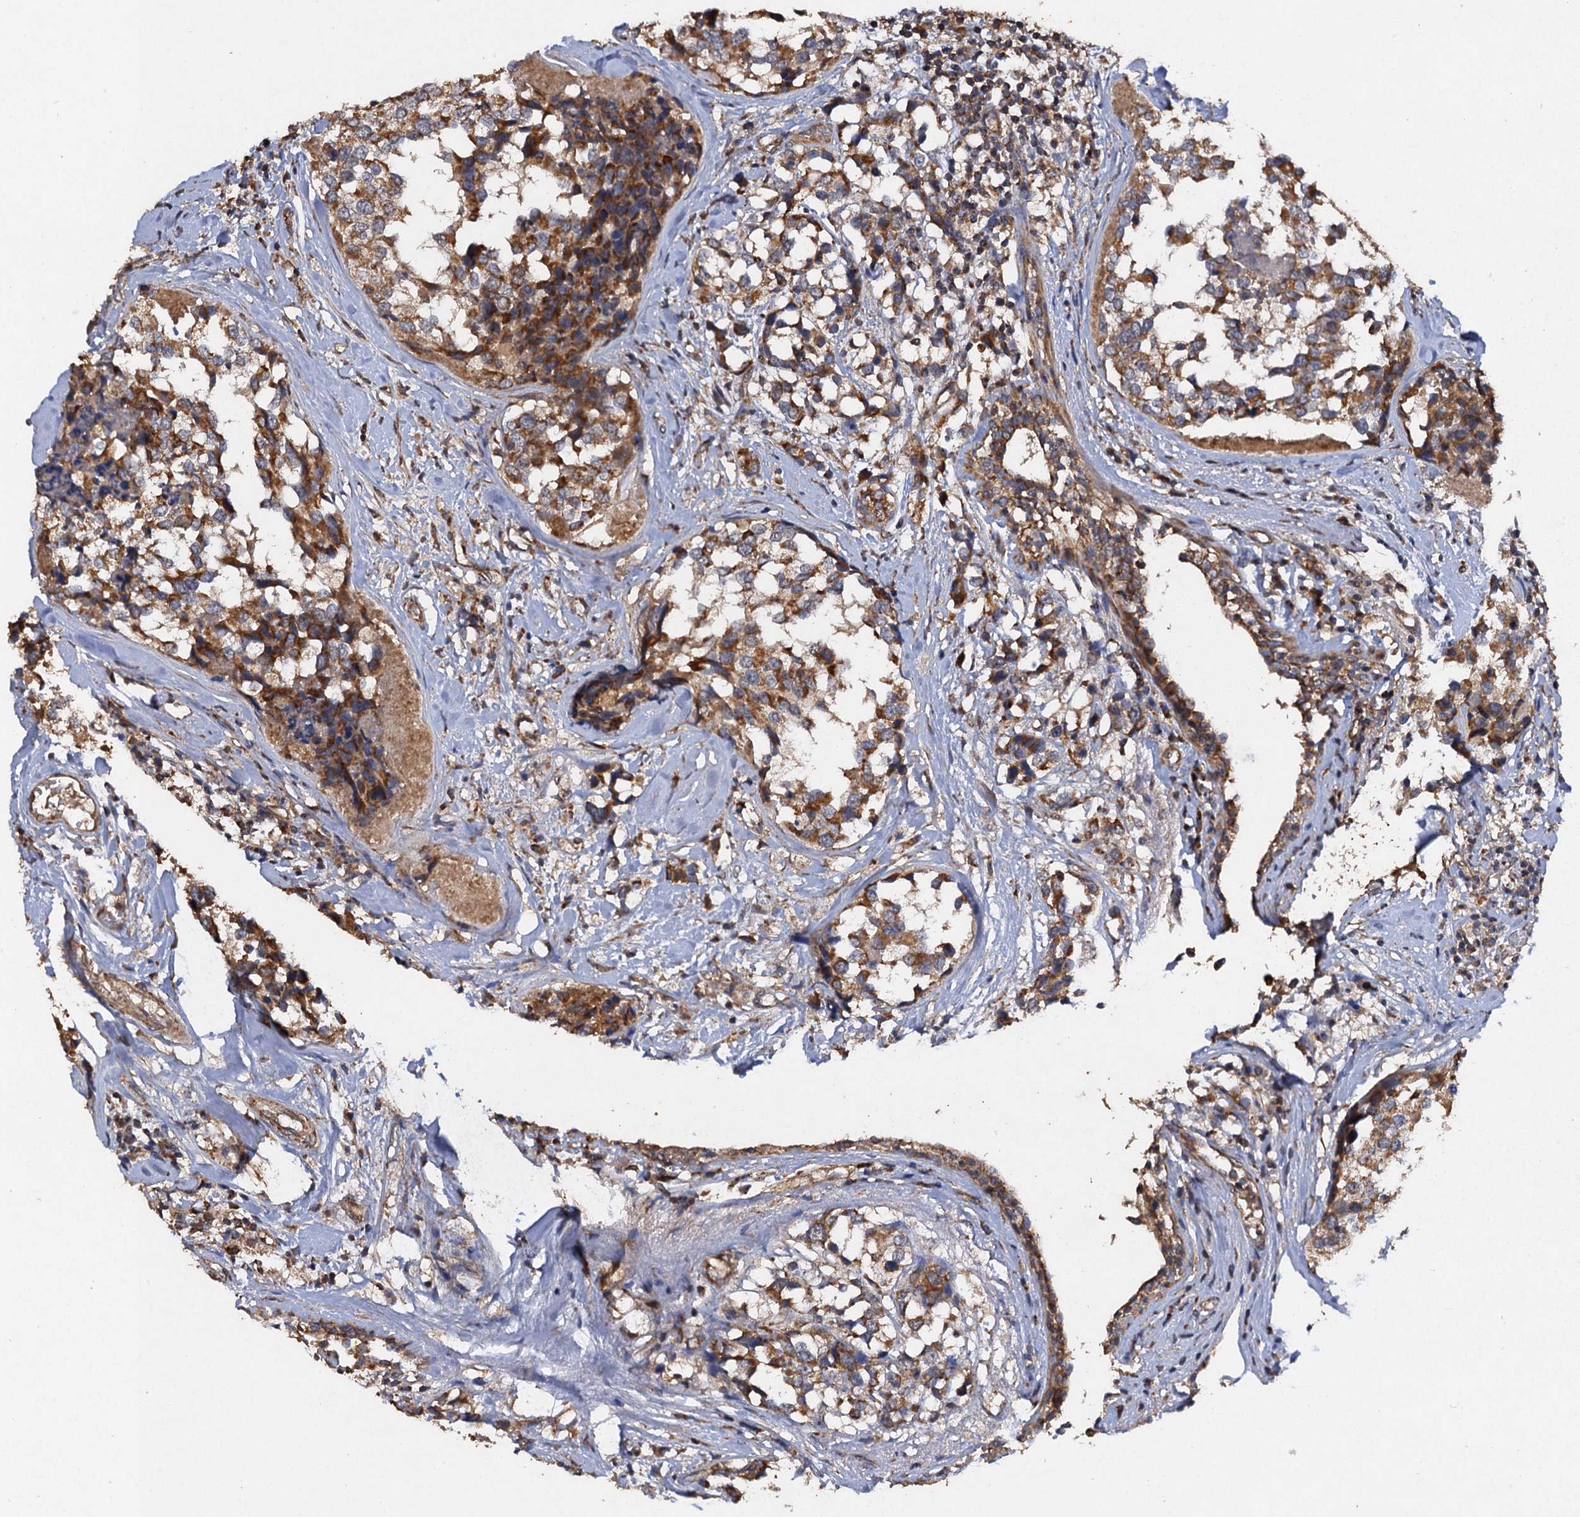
{"staining": {"intensity": "moderate", "quantity": ">75%", "location": "cytoplasmic/membranous"}, "tissue": "breast cancer", "cell_type": "Tumor cells", "image_type": "cancer", "snomed": [{"axis": "morphology", "description": "Lobular carcinoma"}, {"axis": "topography", "description": "Breast"}], "caption": "Immunohistochemical staining of human lobular carcinoma (breast) demonstrates medium levels of moderate cytoplasmic/membranous protein positivity in approximately >75% of tumor cells.", "gene": "NDUFA13", "patient": {"sex": "female", "age": 59}}